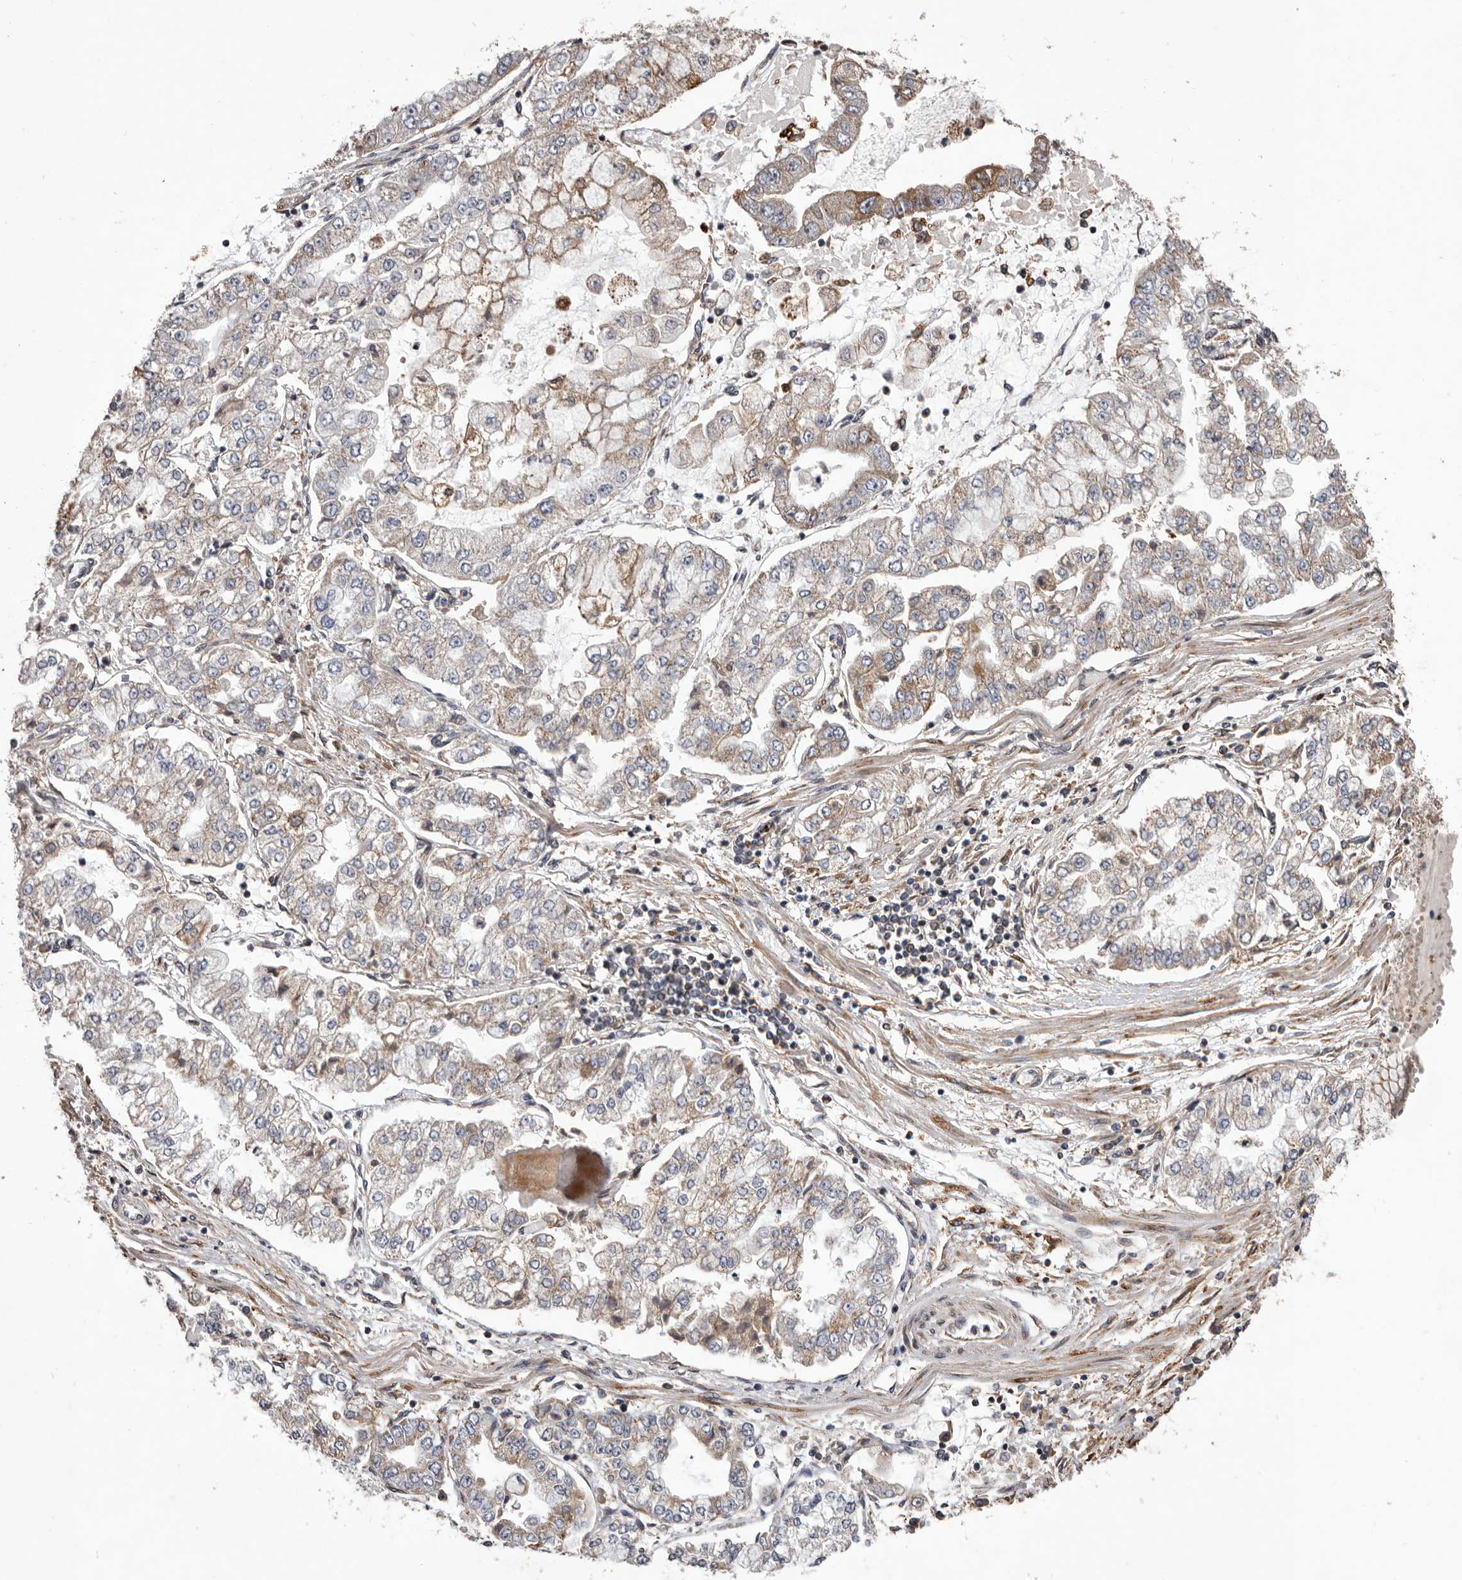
{"staining": {"intensity": "weak", "quantity": "25%-75%", "location": "cytoplasmic/membranous"}, "tissue": "stomach cancer", "cell_type": "Tumor cells", "image_type": "cancer", "snomed": [{"axis": "morphology", "description": "Adenocarcinoma, NOS"}, {"axis": "topography", "description": "Stomach"}], "caption": "The histopathology image displays staining of stomach adenocarcinoma, revealing weak cytoplasmic/membranous protein staining (brown color) within tumor cells.", "gene": "GADD45B", "patient": {"sex": "male", "age": 76}}